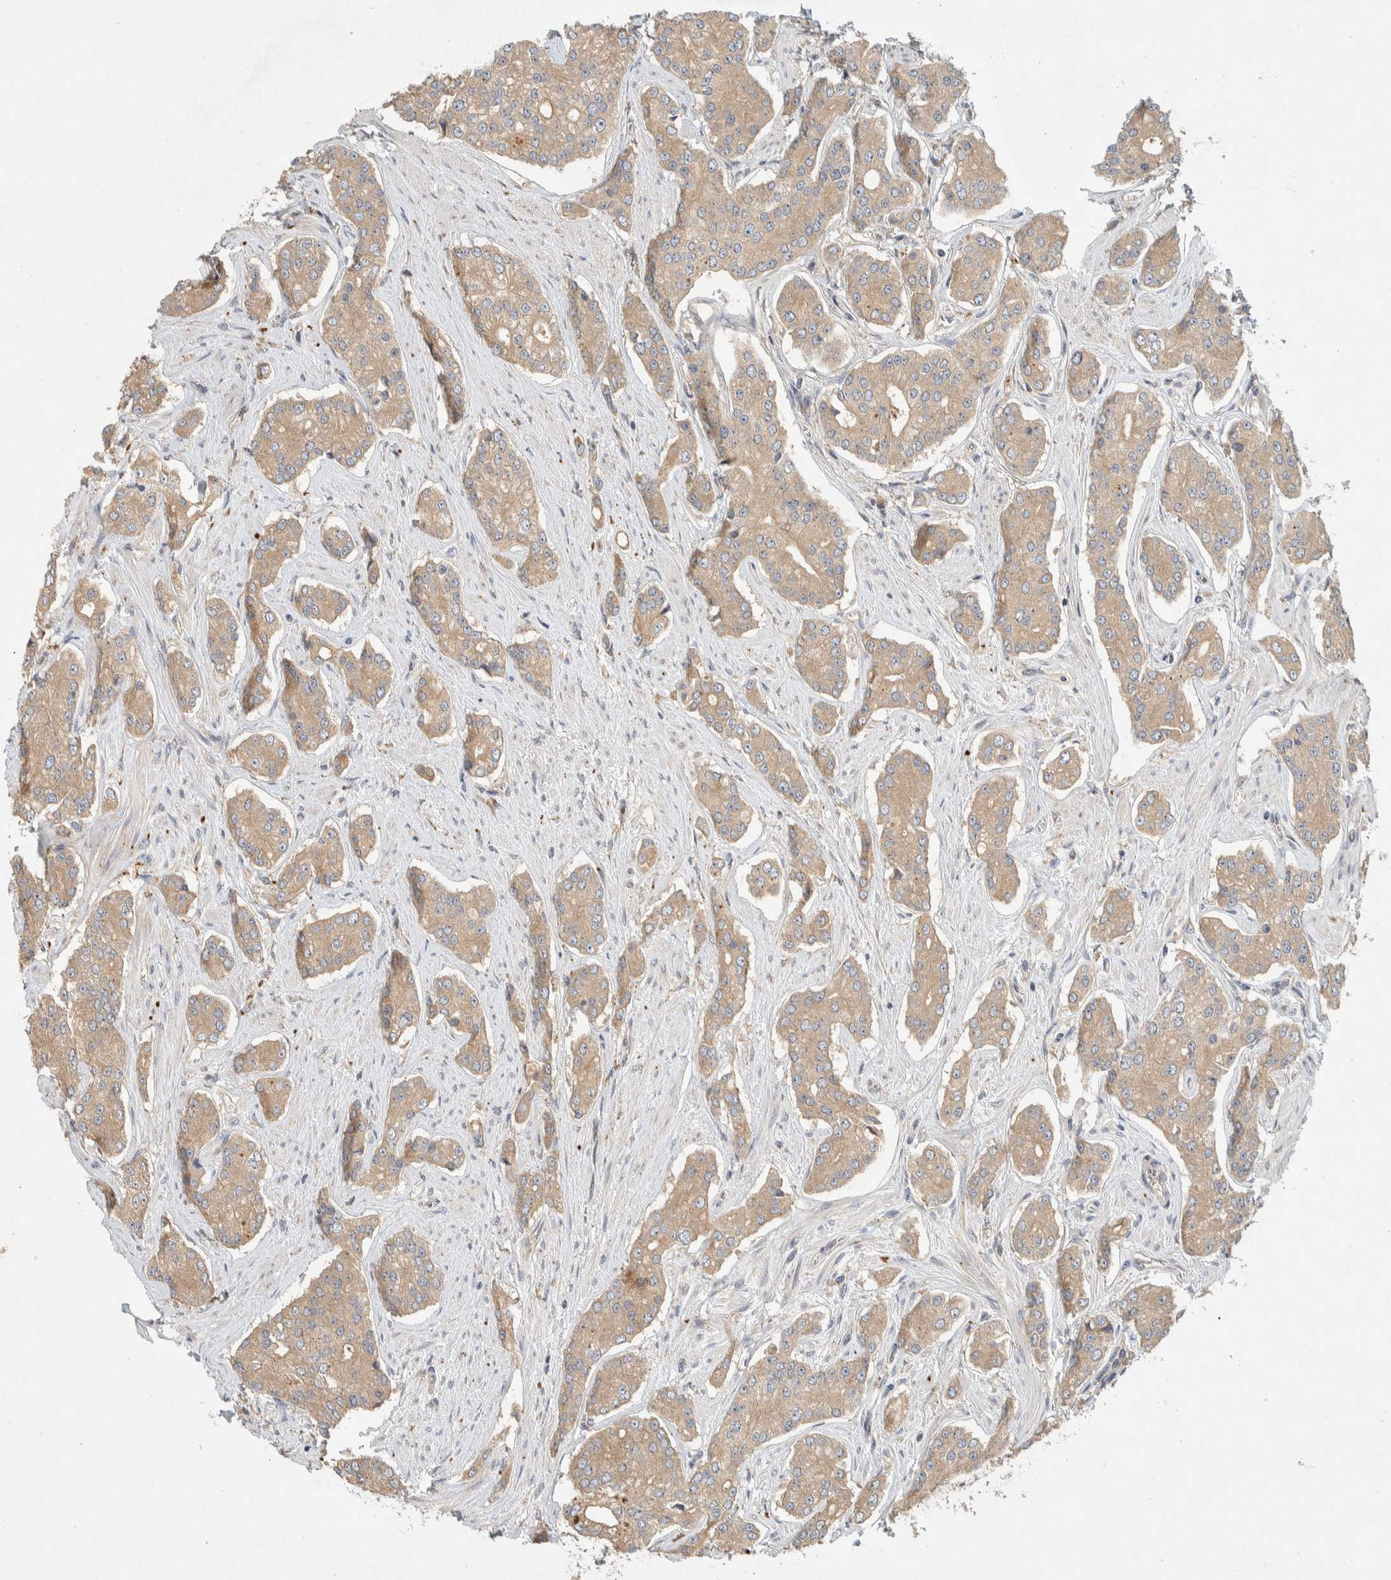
{"staining": {"intensity": "weak", "quantity": "25%-75%", "location": "cytoplasmic/membranous"}, "tissue": "prostate cancer", "cell_type": "Tumor cells", "image_type": "cancer", "snomed": [{"axis": "morphology", "description": "Adenocarcinoma, High grade"}, {"axis": "topography", "description": "Prostate"}], "caption": "Immunohistochemistry (IHC) image of human prostate cancer (adenocarcinoma (high-grade)) stained for a protein (brown), which shows low levels of weak cytoplasmic/membranous expression in about 25%-75% of tumor cells.", "gene": "PXK", "patient": {"sex": "male", "age": 71}}